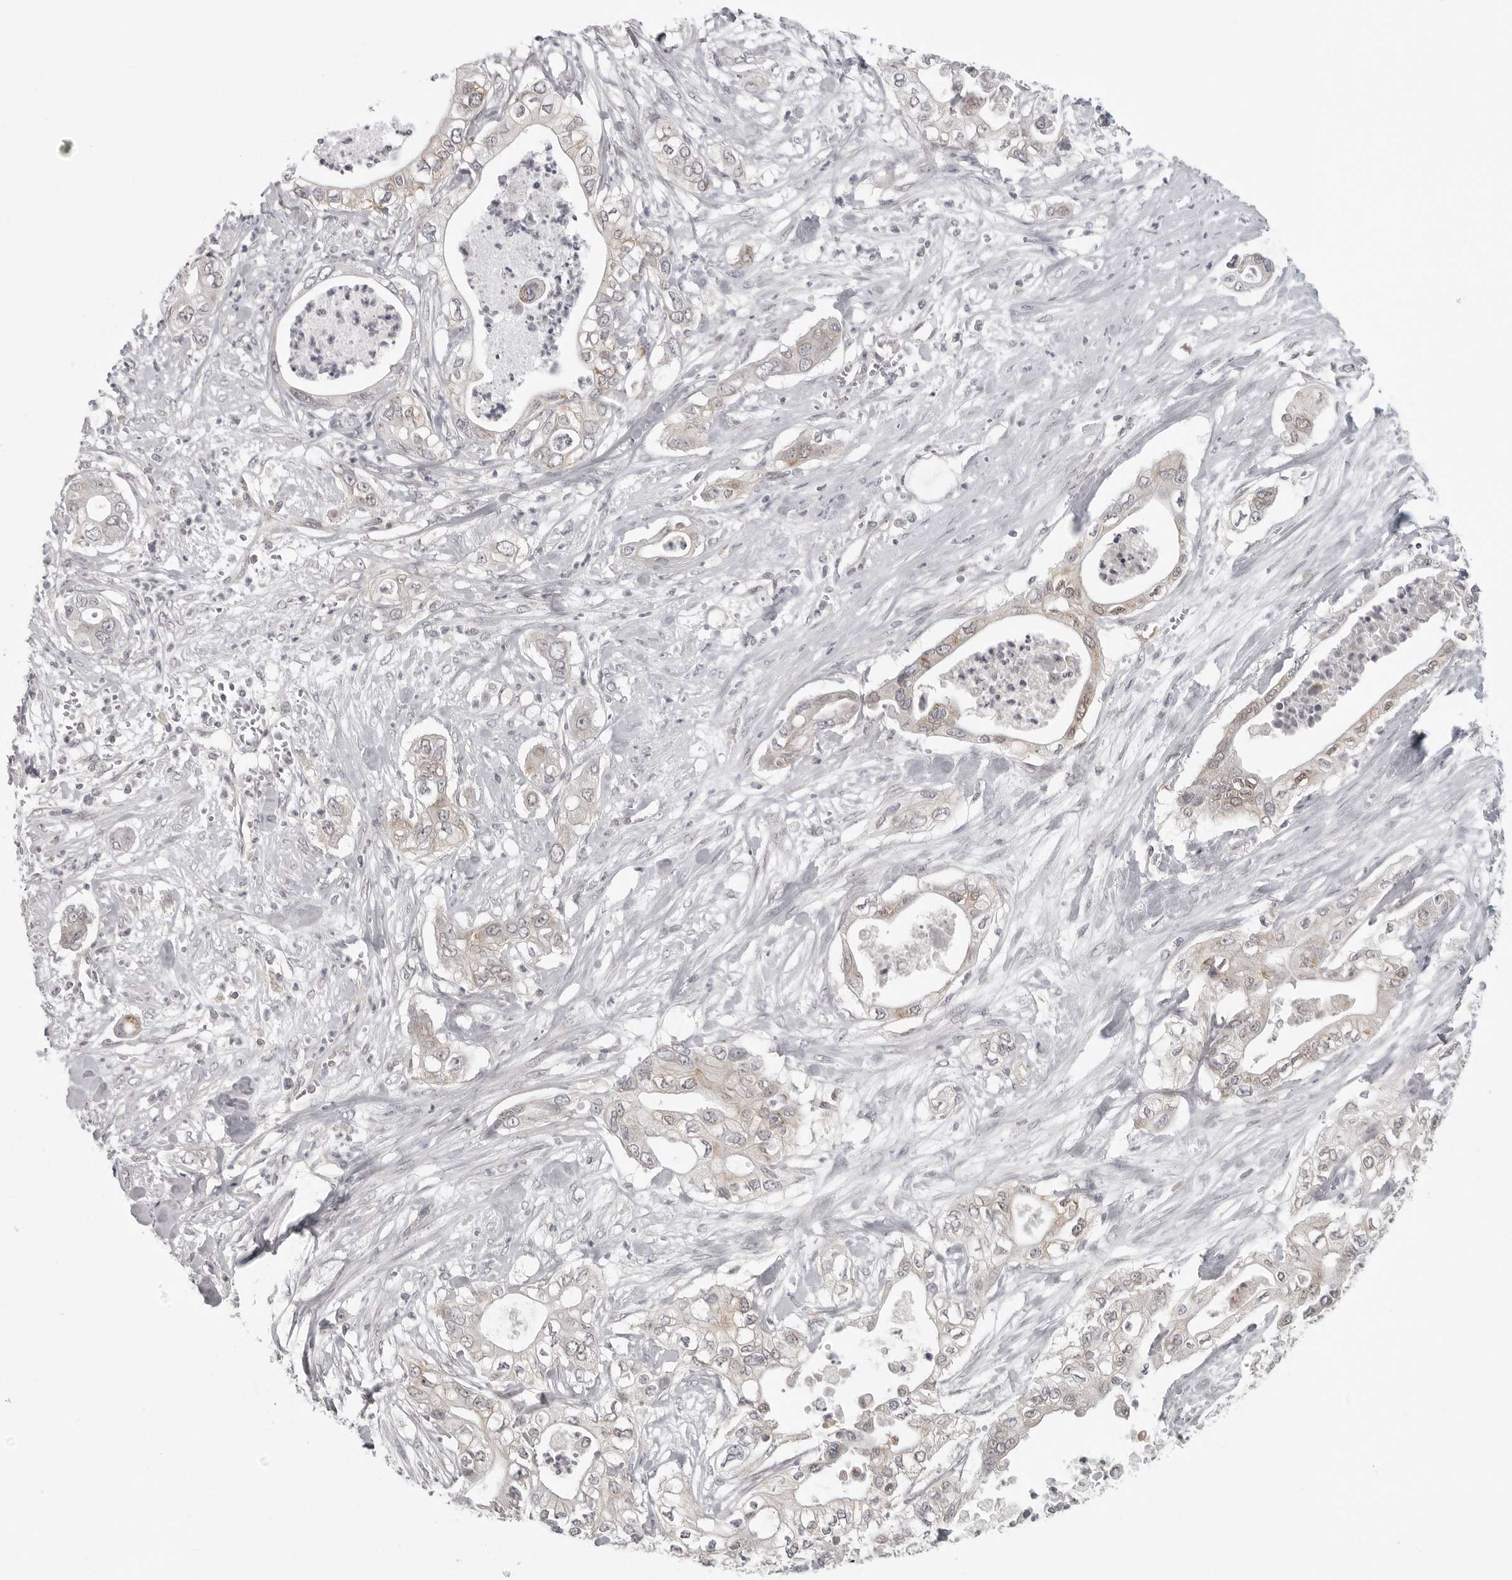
{"staining": {"intensity": "weak", "quantity": "<25%", "location": "cytoplasmic/membranous"}, "tissue": "pancreatic cancer", "cell_type": "Tumor cells", "image_type": "cancer", "snomed": [{"axis": "morphology", "description": "Adenocarcinoma, NOS"}, {"axis": "topography", "description": "Pancreas"}], "caption": "Tumor cells are negative for brown protein staining in pancreatic cancer.", "gene": "TUT4", "patient": {"sex": "female", "age": 78}}